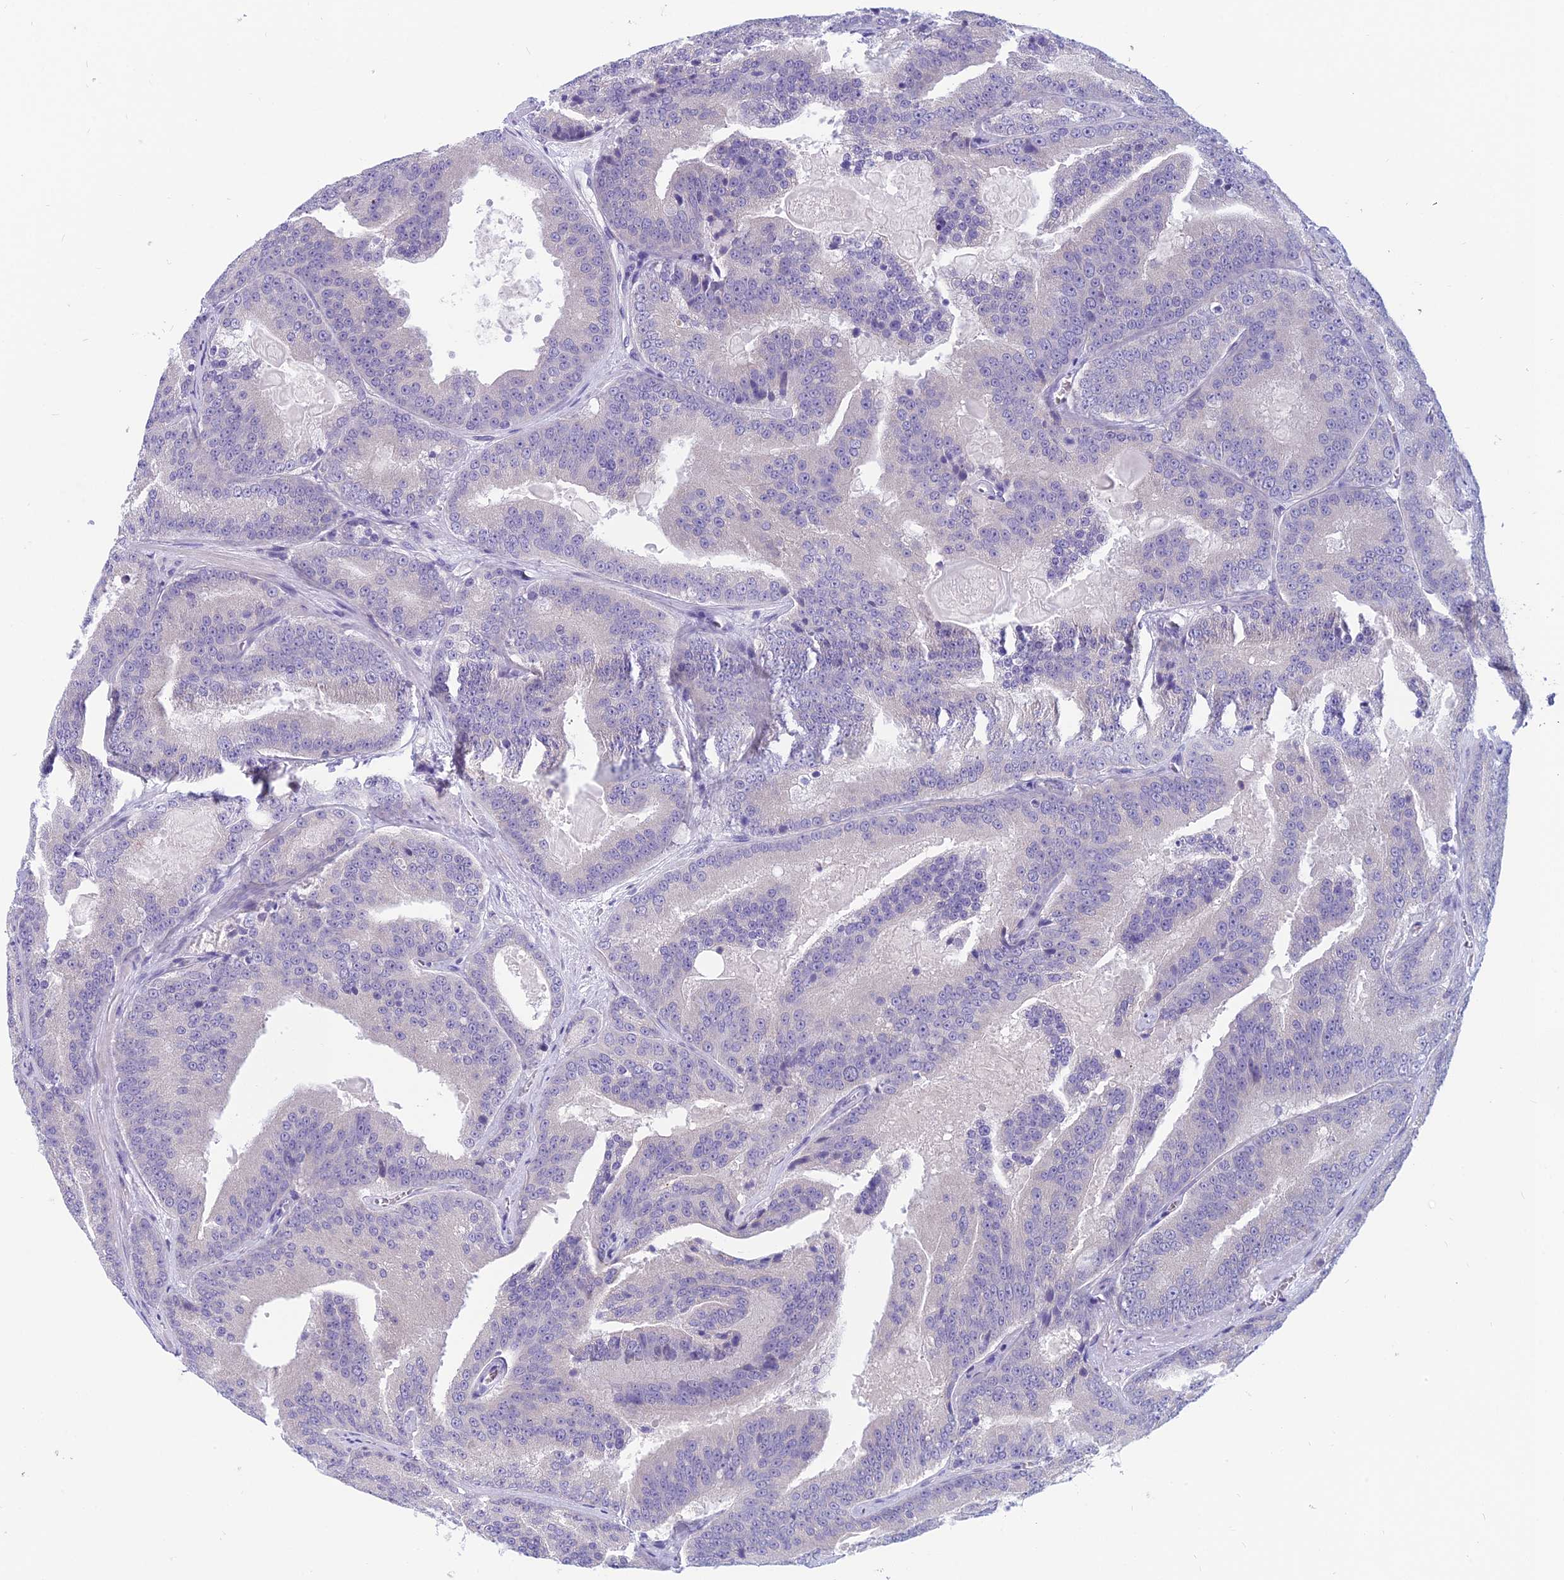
{"staining": {"intensity": "negative", "quantity": "none", "location": "none"}, "tissue": "prostate cancer", "cell_type": "Tumor cells", "image_type": "cancer", "snomed": [{"axis": "morphology", "description": "Adenocarcinoma, High grade"}, {"axis": "topography", "description": "Prostate"}], "caption": "An immunohistochemistry histopathology image of prostate cancer (adenocarcinoma (high-grade)) is shown. There is no staining in tumor cells of prostate cancer (adenocarcinoma (high-grade)). The staining is performed using DAB (3,3'-diaminobenzidine) brown chromogen with nuclei counter-stained in using hematoxylin.", "gene": "RBM41", "patient": {"sex": "male", "age": 61}}